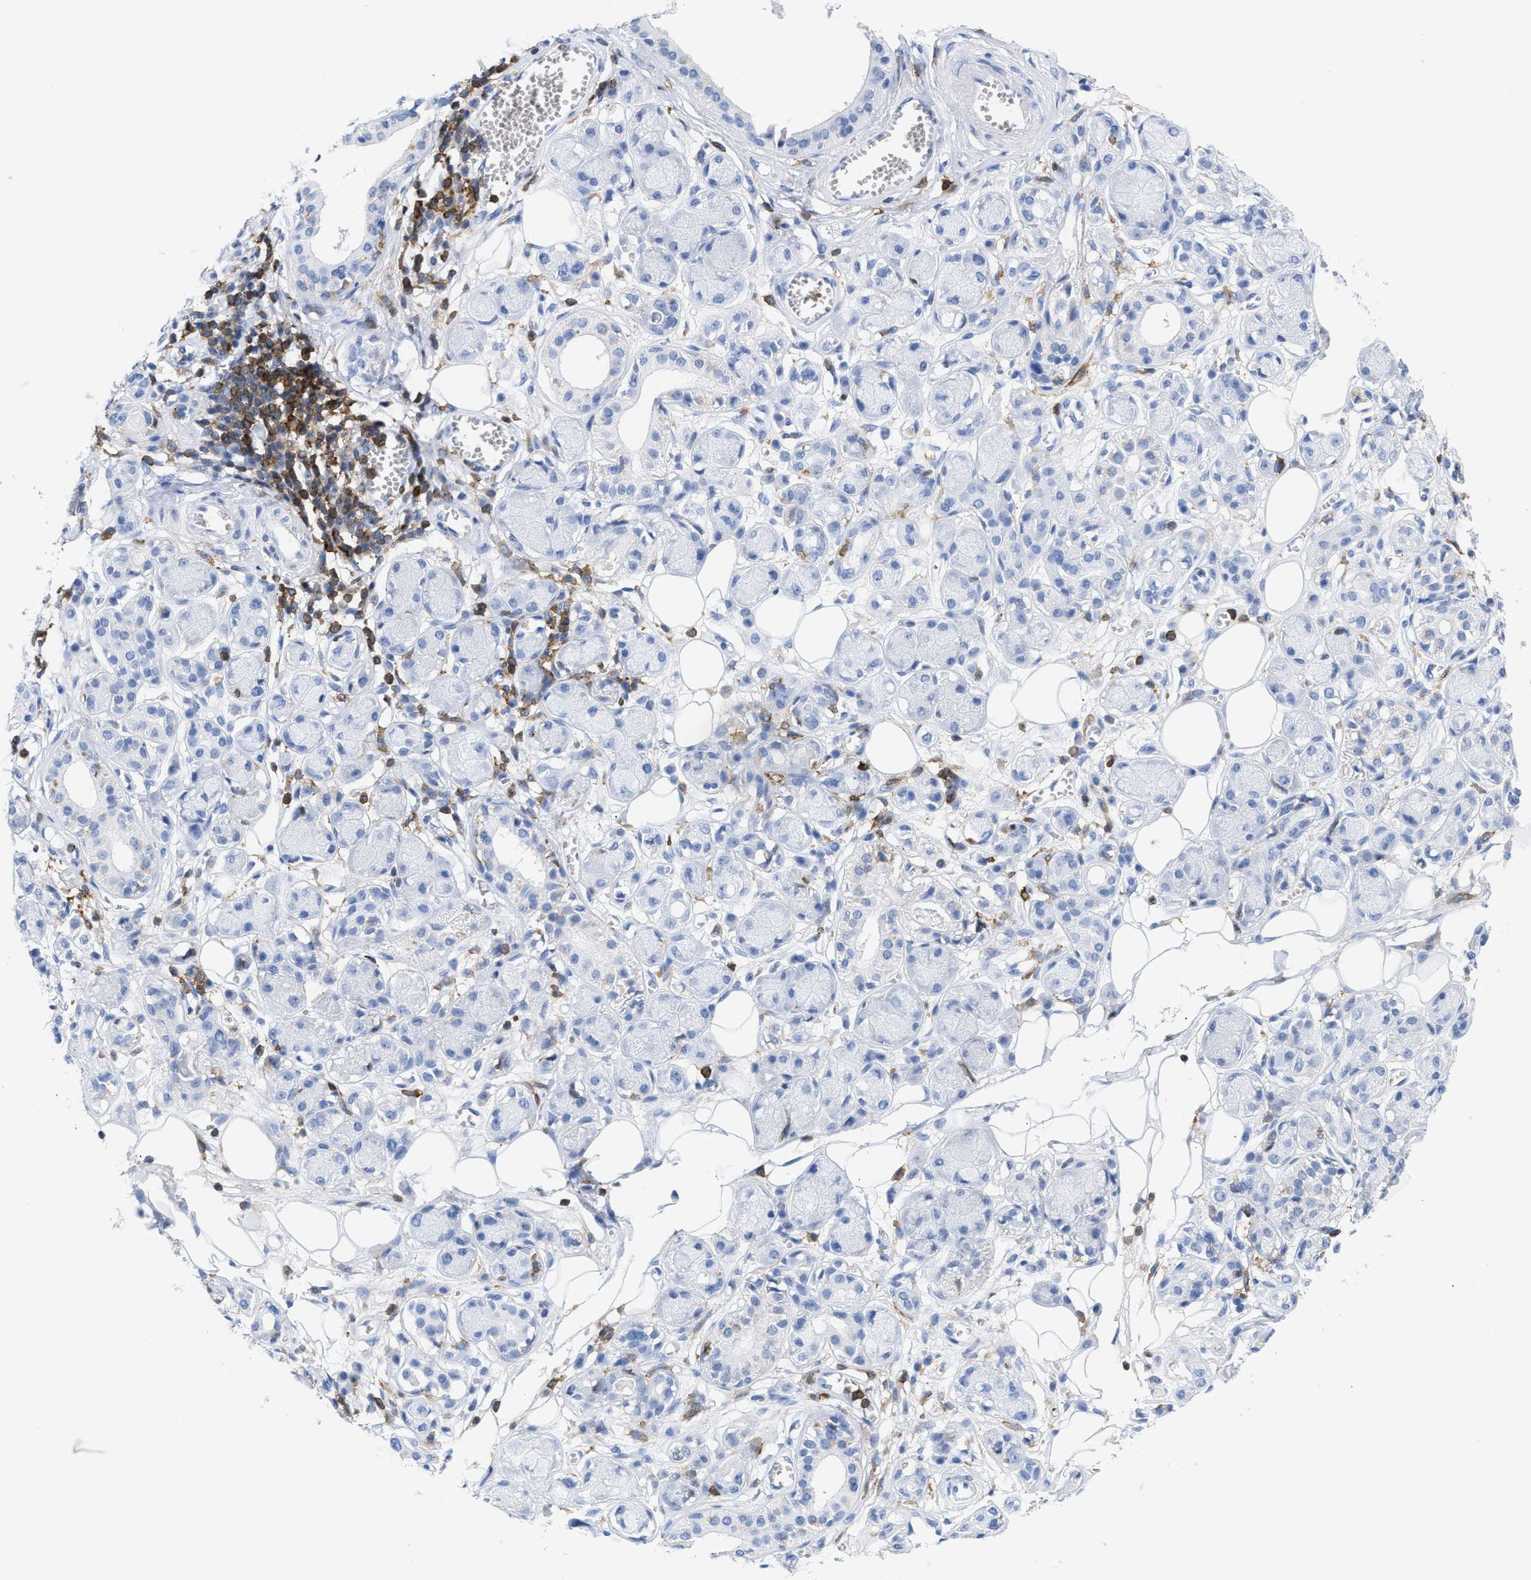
{"staining": {"intensity": "negative", "quantity": "none", "location": "none"}, "tissue": "adipose tissue", "cell_type": "Adipocytes", "image_type": "normal", "snomed": [{"axis": "morphology", "description": "Normal tissue, NOS"}, {"axis": "morphology", "description": "Inflammation, NOS"}, {"axis": "topography", "description": "Salivary gland"}, {"axis": "topography", "description": "Peripheral nerve tissue"}], "caption": "Adipocytes are negative for protein expression in benign human adipose tissue. (Brightfield microscopy of DAB immunohistochemistry at high magnification).", "gene": "LCP1", "patient": {"sex": "female", "age": 75}}